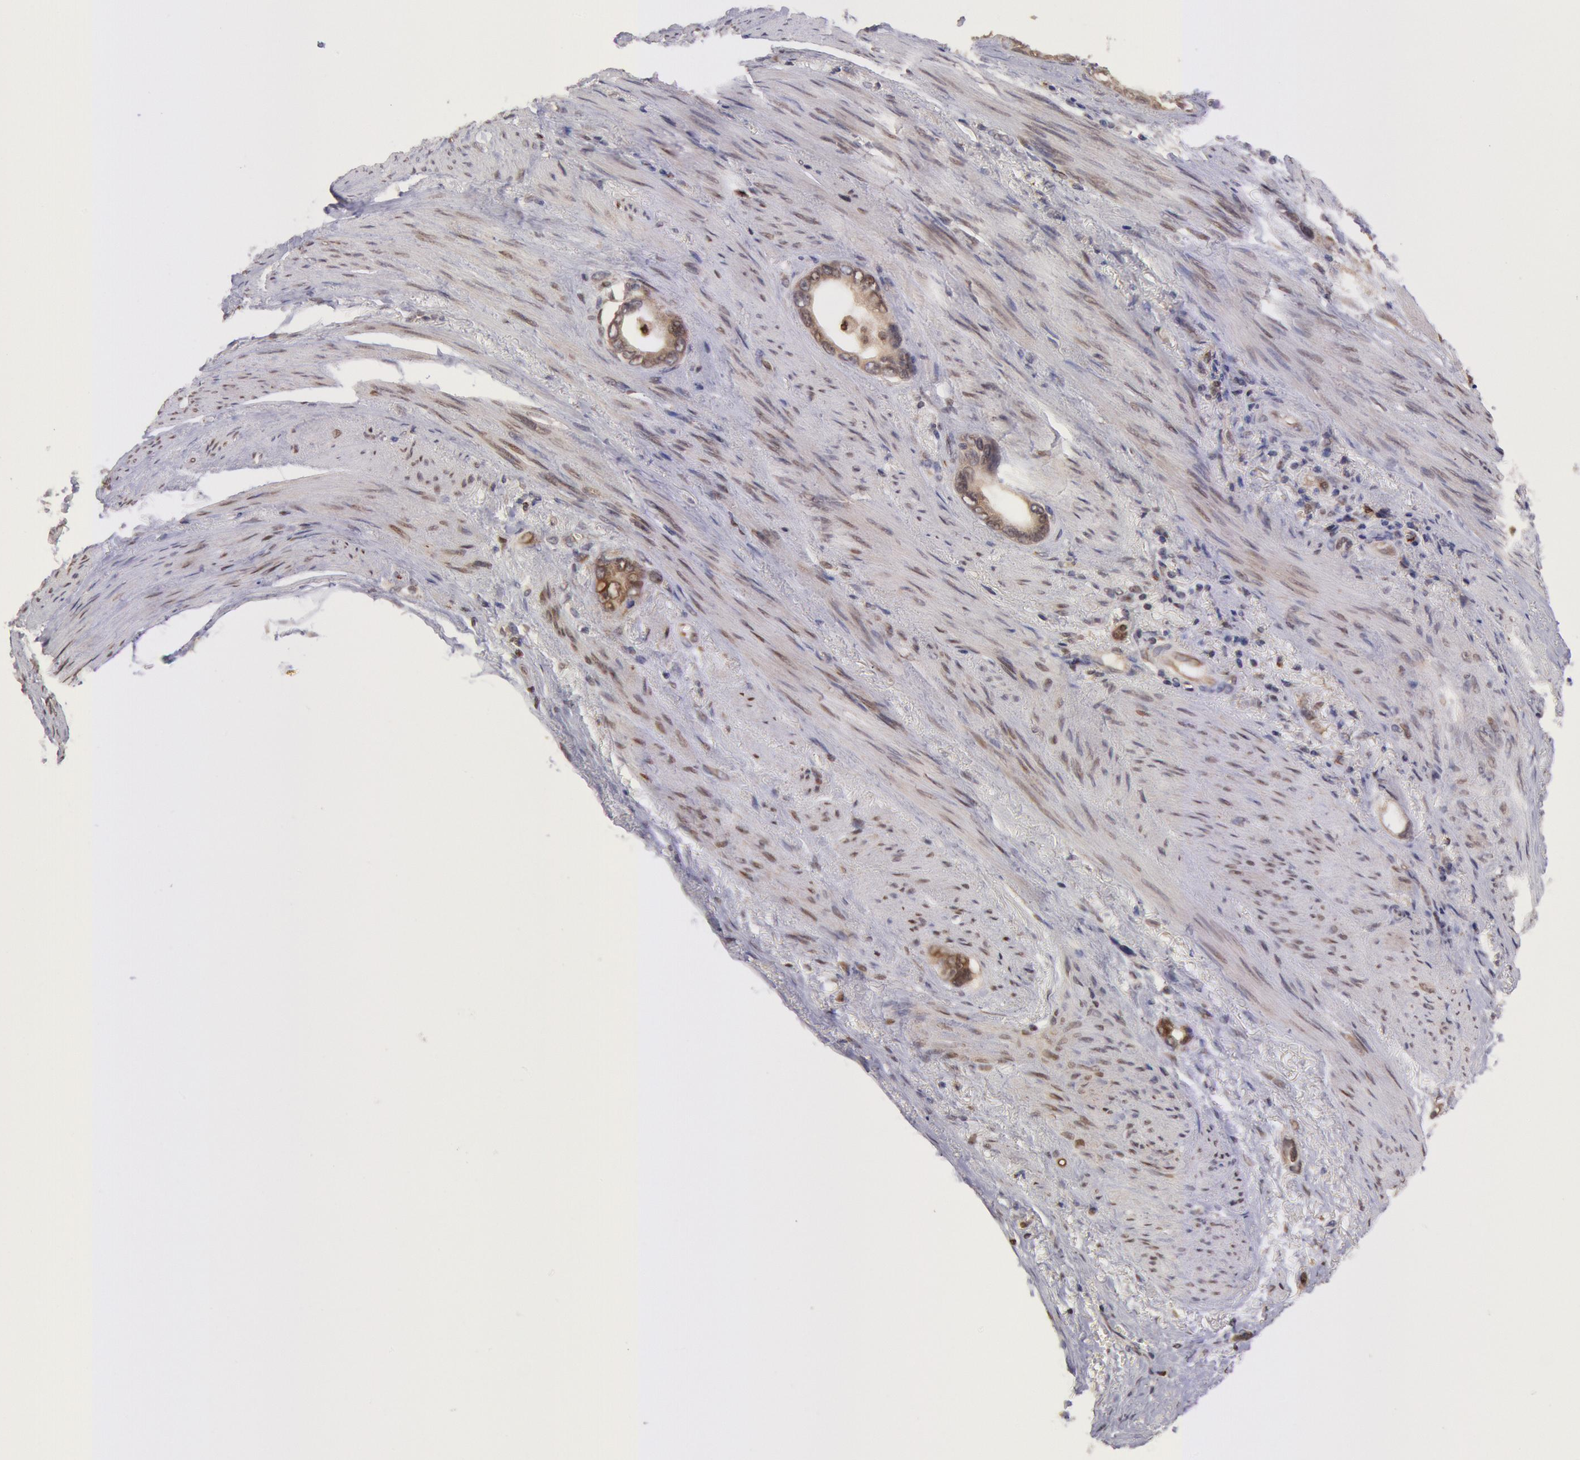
{"staining": {"intensity": "weak", "quantity": ">75%", "location": "cytoplasmic/membranous,nuclear"}, "tissue": "stomach cancer", "cell_type": "Tumor cells", "image_type": "cancer", "snomed": [{"axis": "morphology", "description": "Adenocarcinoma, NOS"}, {"axis": "topography", "description": "Stomach"}], "caption": "This is an image of immunohistochemistry staining of stomach cancer (adenocarcinoma), which shows weak positivity in the cytoplasmic/membranous and nuclear of tumor cells.", "gene": "COMT", "patient": {"sex": "male", "age": 78}}